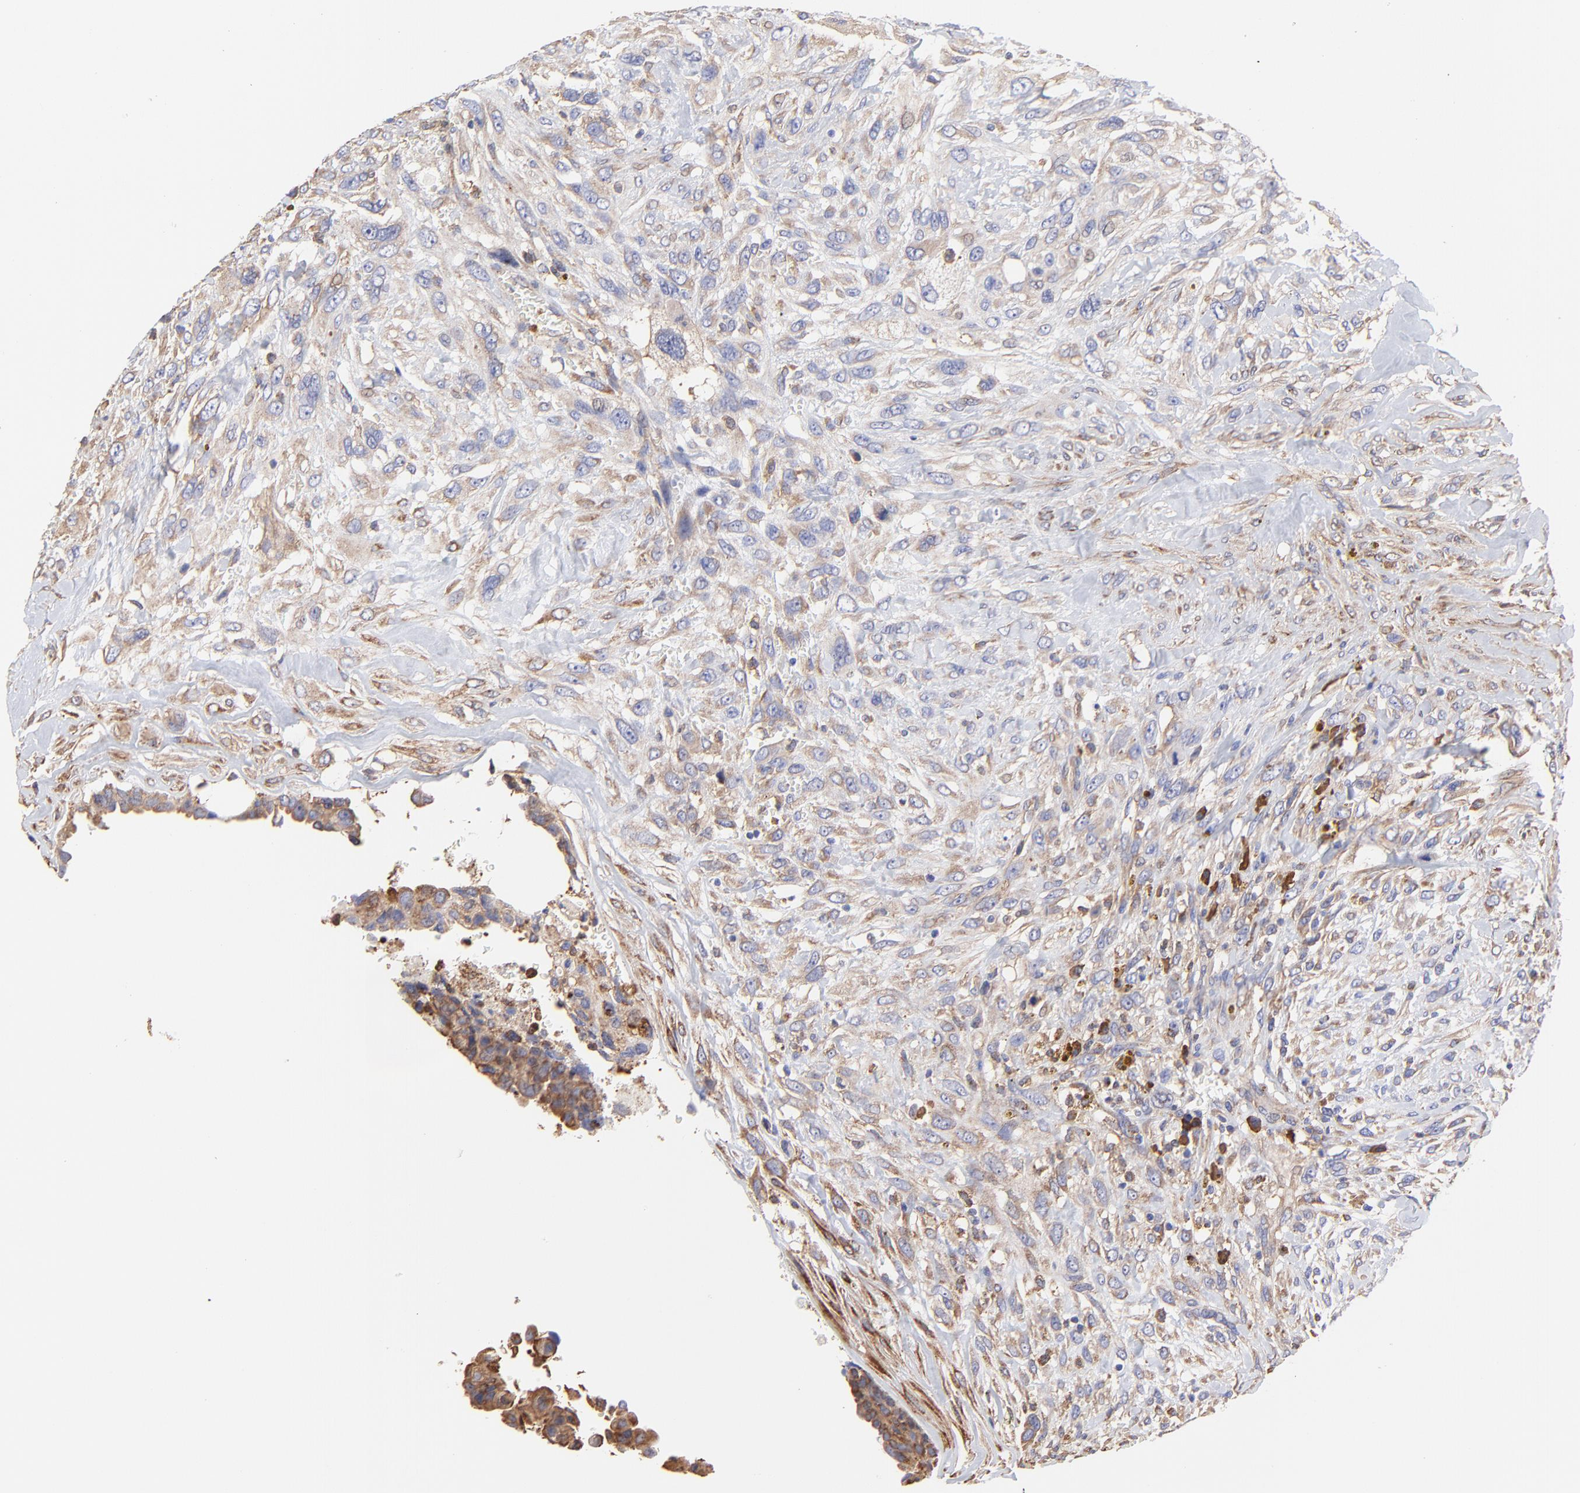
{"staining": {"intensity": "weak", "quantity": ">75%", "location": "cytoplasmic/membranous"}, "tissue": "breast cancer", "cell_type": "Tumor cells", "image_type": "cancer", "snomed": [{"axis": "morphology", "description": "Neoplasm, malignant, NOS"}, {"axis": "topography", "description": "Breast"}], "caption": "This histopathology image reveals immunohistochemistry staining of breast cancer (neoplasm (malignant)), with low weak cytoplasmic/membranous positivity in approximately >75% of tumor cells.", "gene": "PFKM", "patient": {"sex": "female", "age": 50}}